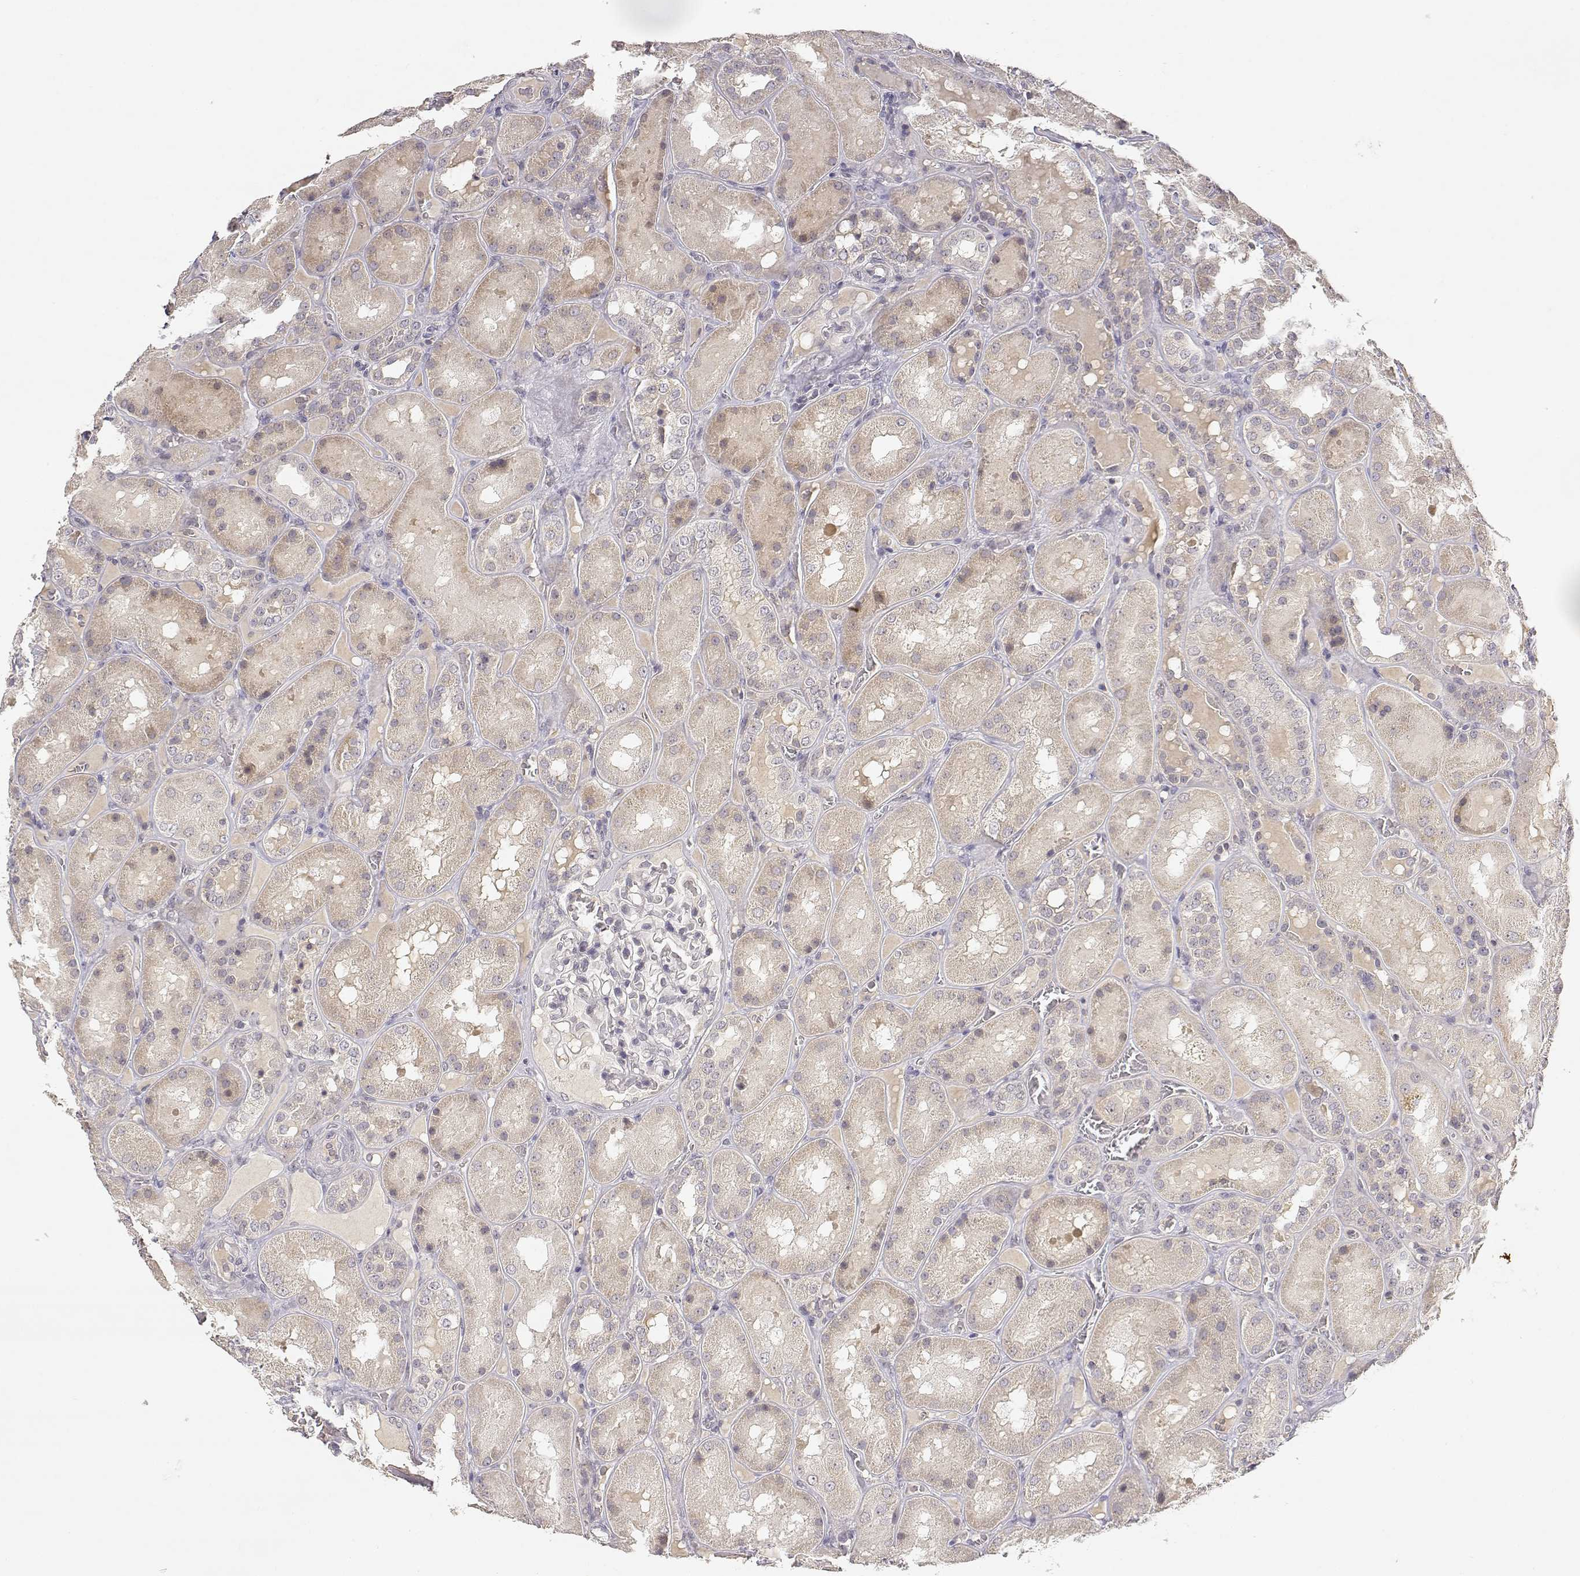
{"staining": {"intensity": "negative", "quantity": "none", "location": "none"}, "tissue": "kidney", "cell_type": "Cells in glomeruli", "image_type": "normal", "snomed": [{"axis": "morphology", "description": "Normal tissue, NOS"}, {"axis": "topography", "description": "Kidney"}], "caption": "Immunohistochemical staining of normal human kidney demonstrates no significant expression in cells in glomeruli. The staining is performed using DAB brown chromogen with nuclei counter-stained in using hematoxylin.", "gene": "RAD51", "patient": {"sex": "male", "age": 73}}